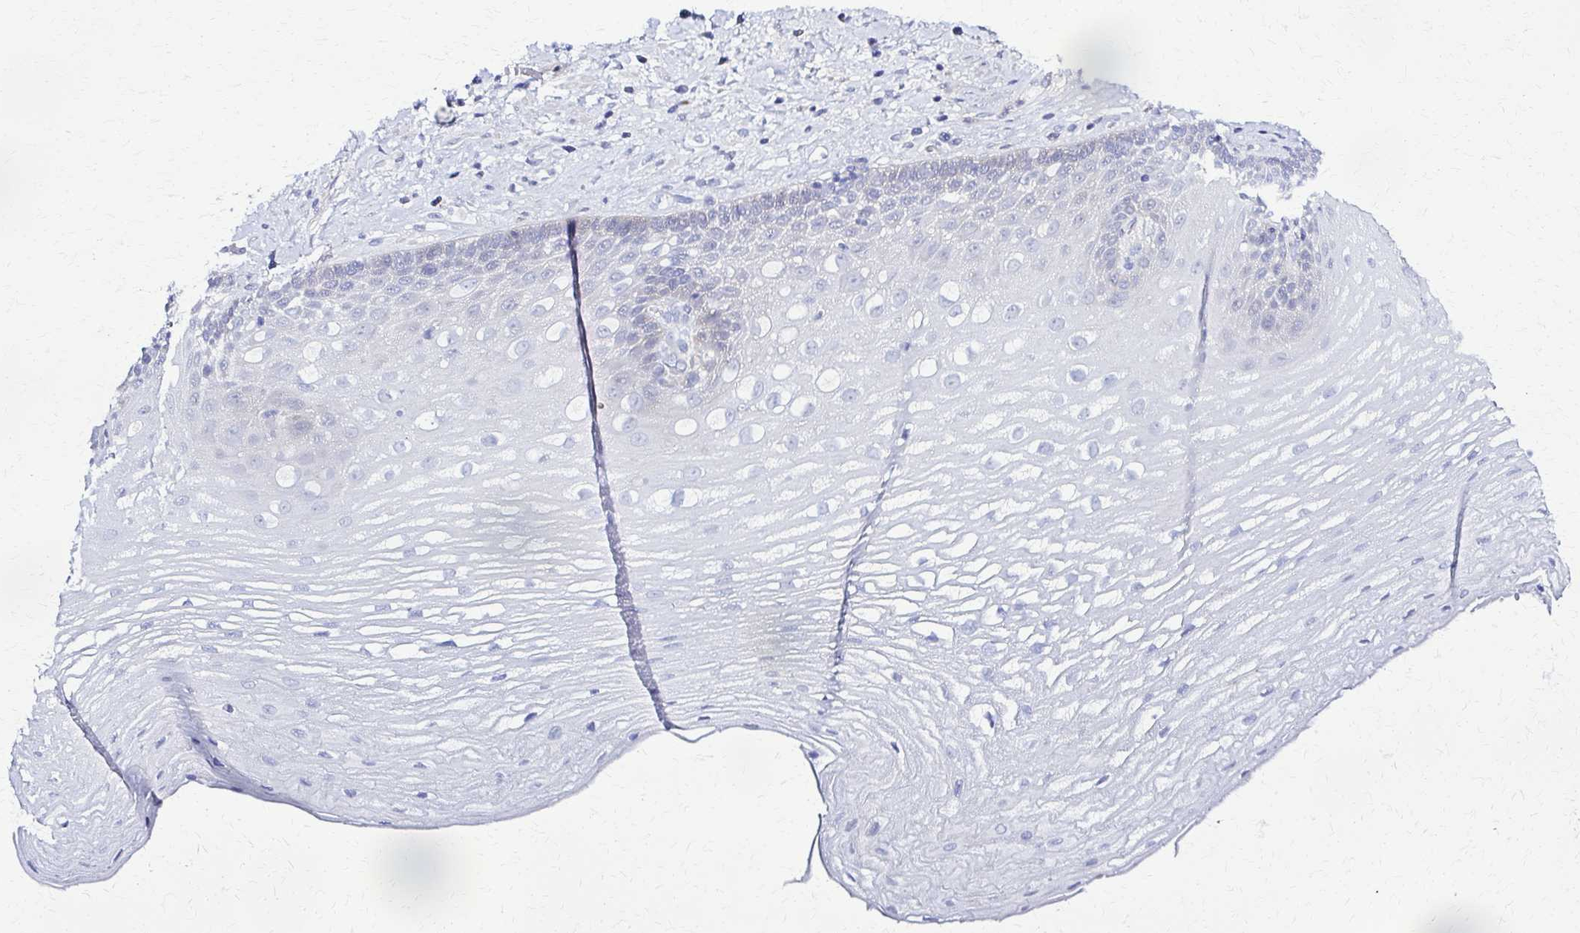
{"staining": {"intensity": "negative", "quantity": "none", "location": "none"}, "tissue": "esophagus", "cell_type": "Squamous epithelial cells", "image_type": "normal", "snomed": [{"axis": "morphology", "description": "Normal tissue, NOS"}, {"axis": "topography", "description": "Esophagus"}], "caption": "Squamous epithelial cells show no significant staining in benign esophagus. The staining was performed using DAB to visualize the protein expression in brown, while the nuclei were stained in blue with hematoxylin (Magnification: 20x).", "gene": "RHOBTB2", "patient": {"sex": "male", "age": 62}}